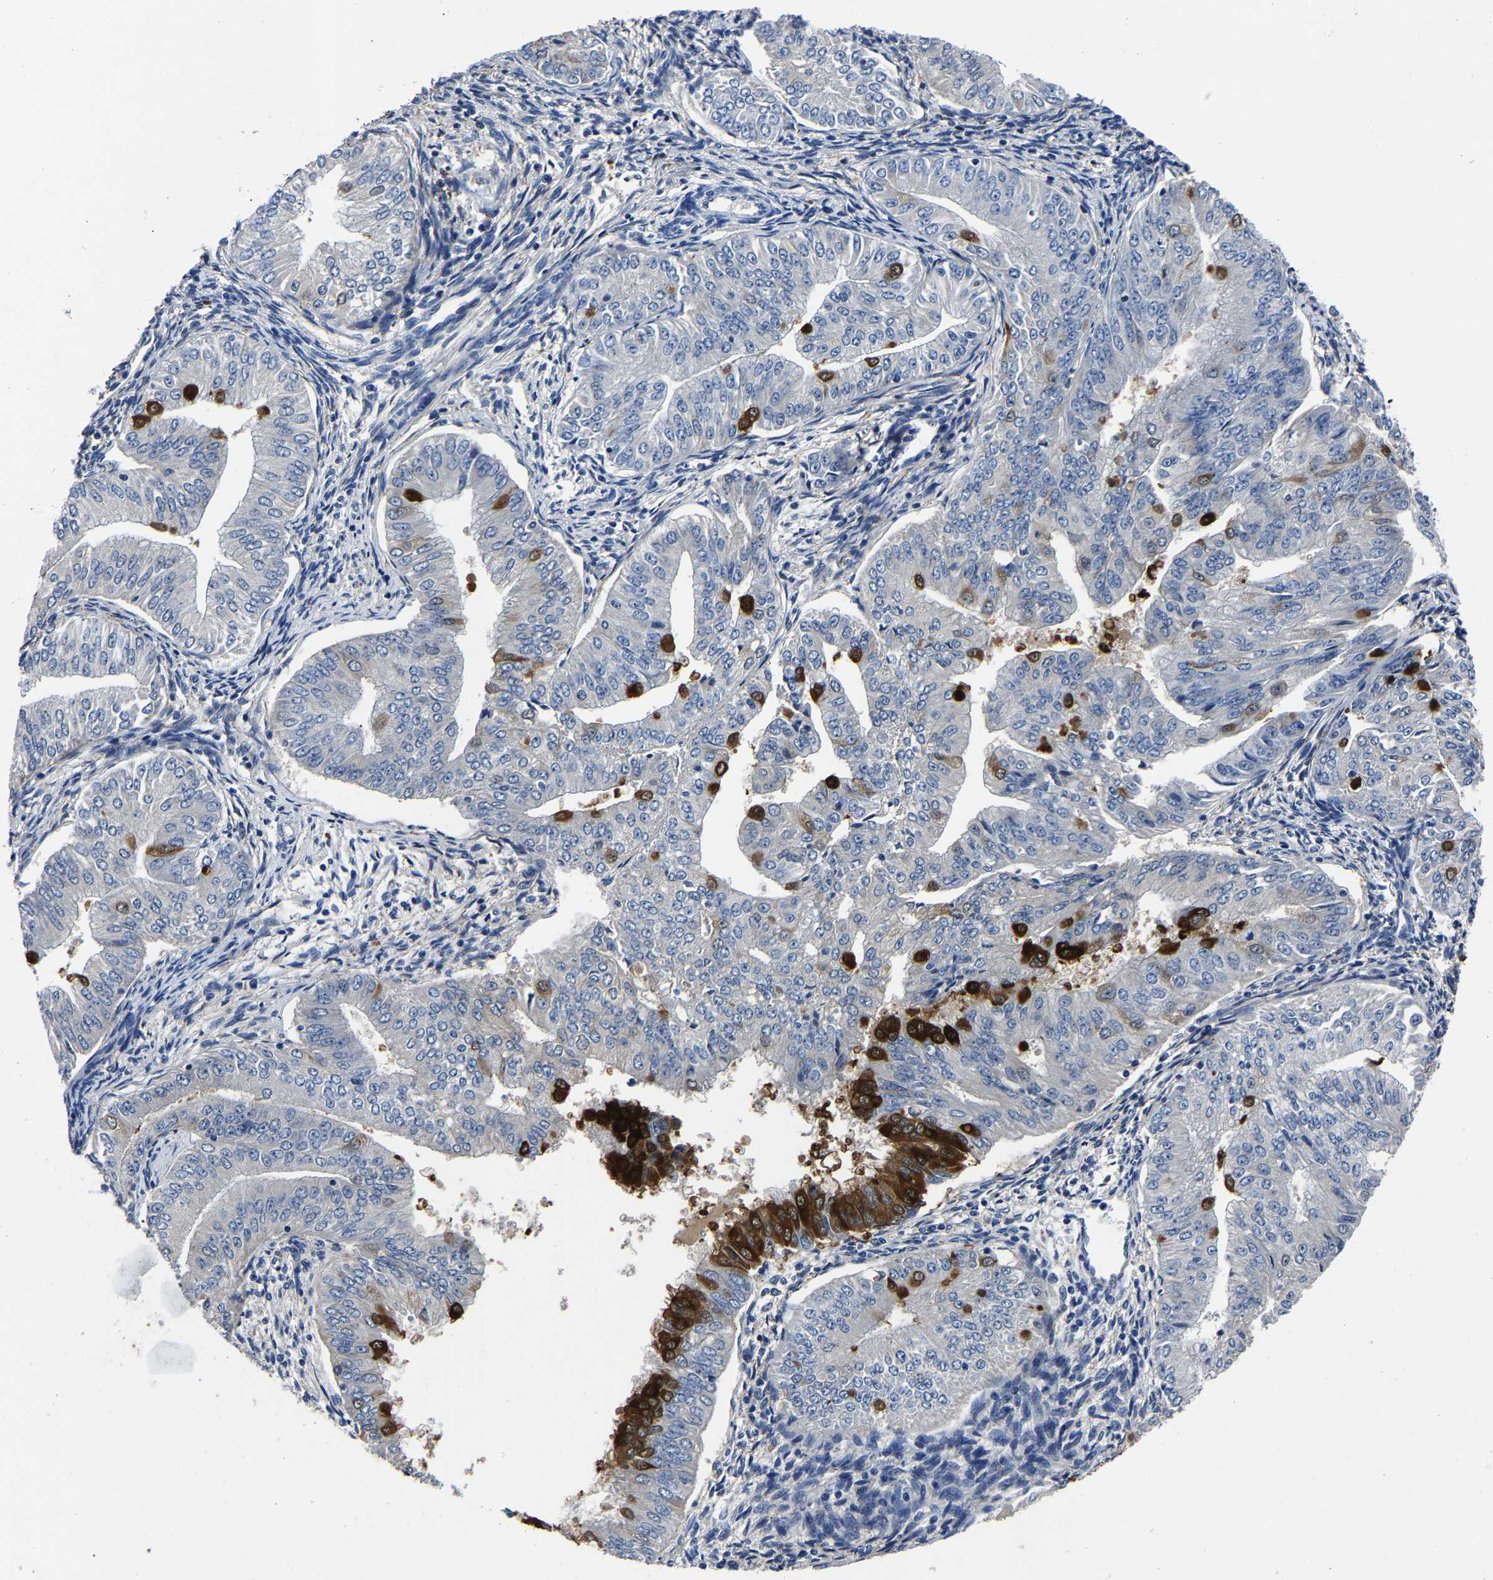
{"staining": {"intensity": "strong", "quantity": "<25%", "location": "cytoplasmic/membranous"}, "tissue": "endometrial cancer", "cell_type": "Tumor cells", "image_type": "cancer", "snomed": [{"axis": "morphology", "description": "Normal tissue, NOS"}, {"axis": "morphology", "description": "Adenocarcinoma, NOS"}, {"axis": "topography", "description": "Endometrium"}], "caption": "IHC (DAB) staining of human adenocarcinoma (endometrial) shows strong cytoplasmic/membranous protein positivity in about <25% of tumor cells.", "gene": "PSPH", "patient": {"sex": "female", "age": 53}}